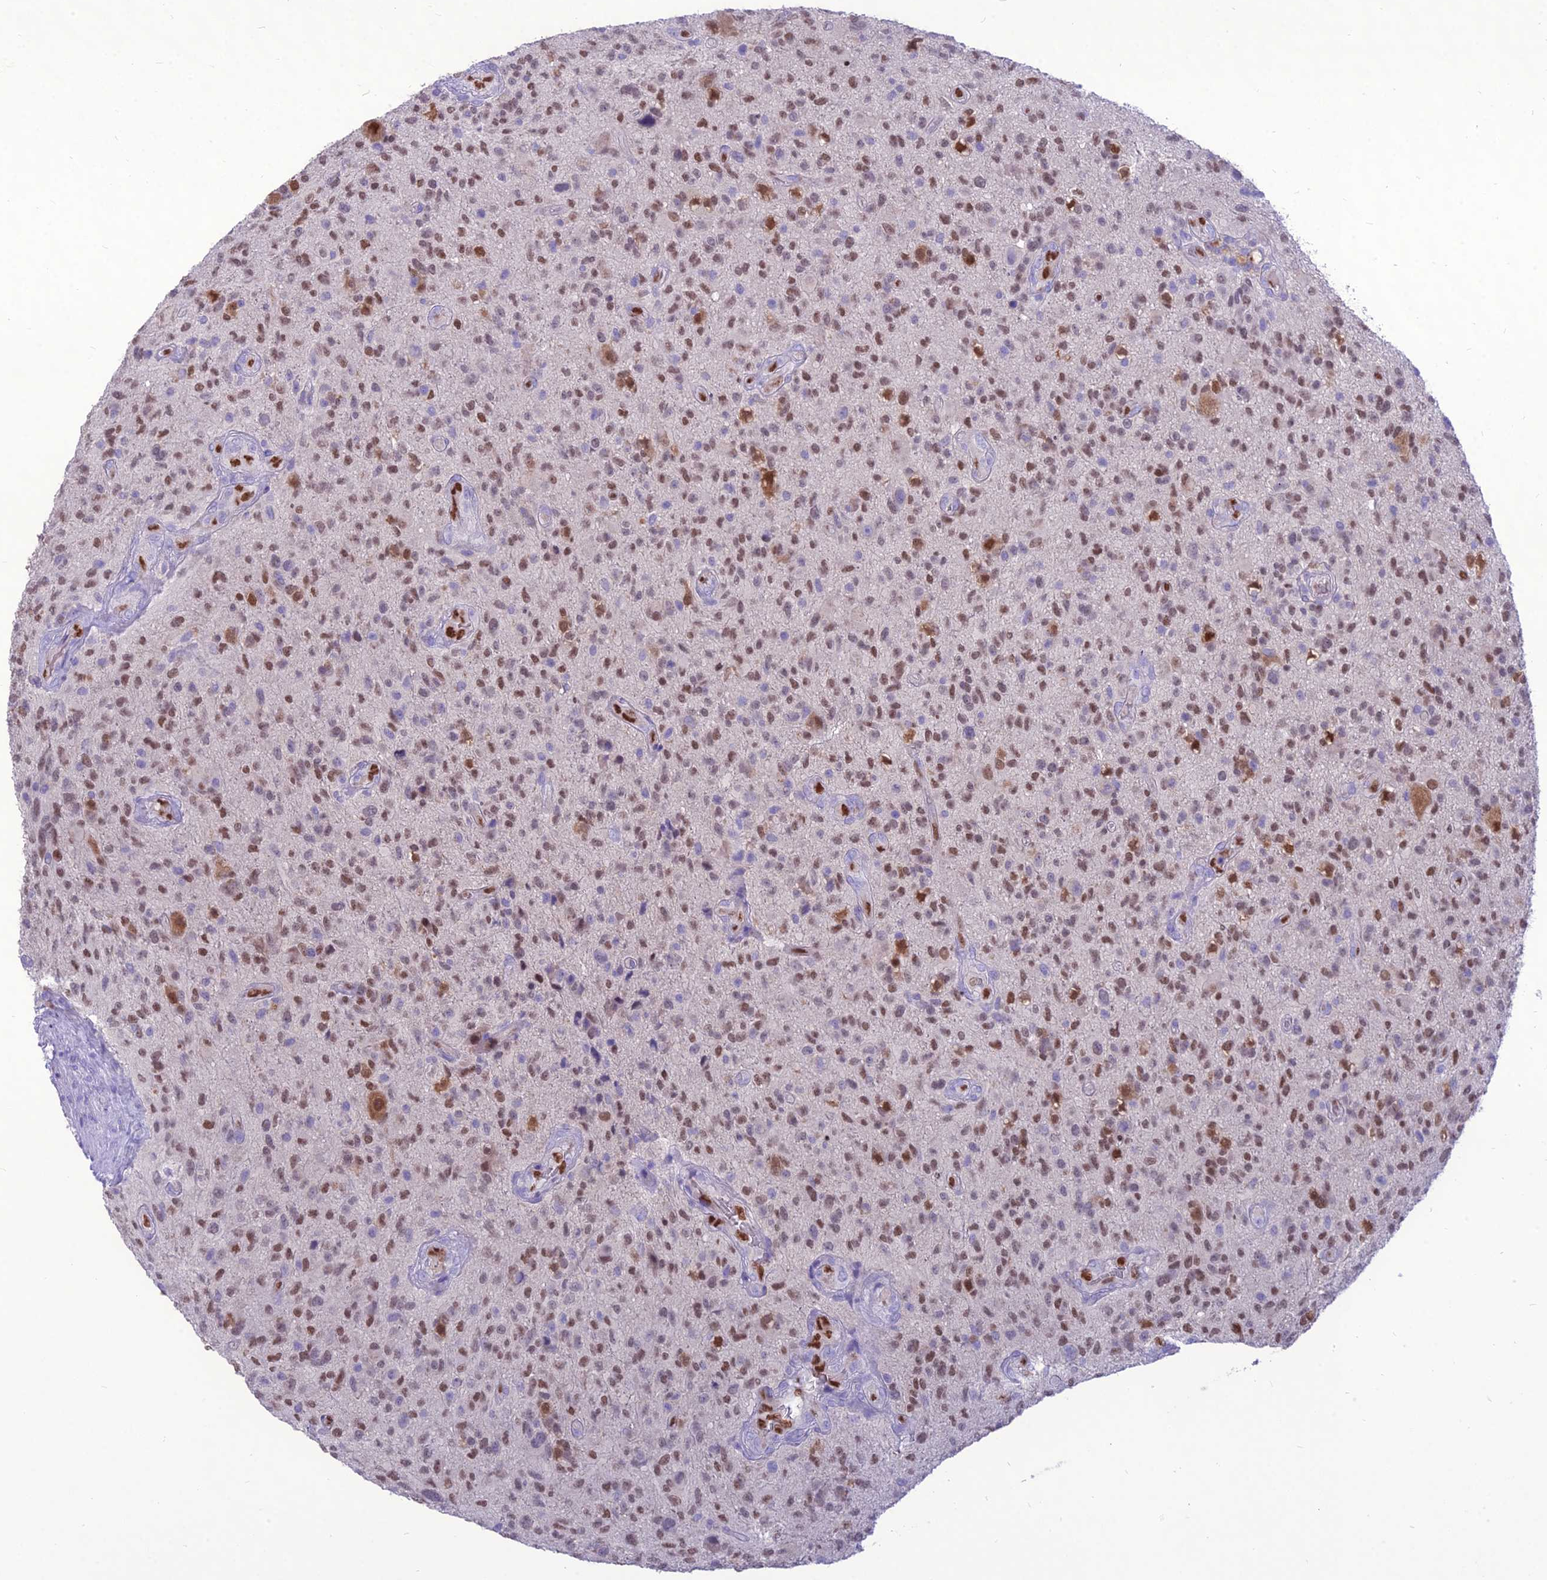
{"staining": {"intensity": "moderate", "quantity": ">75%", "location": "nuclear"}, "tissue": "glioma", "cell_type": "Tumor cells", "image_type": "cancer", "snomed": [{"axis": "morphology", "description": "Glioma, malignant, High grade"}, {"axis": "topography", "description": "Brain"}], "caption": "DAB immunohistochemical staining of glioma exhibits moderate nuclear protein positivity in about >75% of tumor cells.", "gene": "NOVA2", "patient": {"sex": "male", "age": 47}}